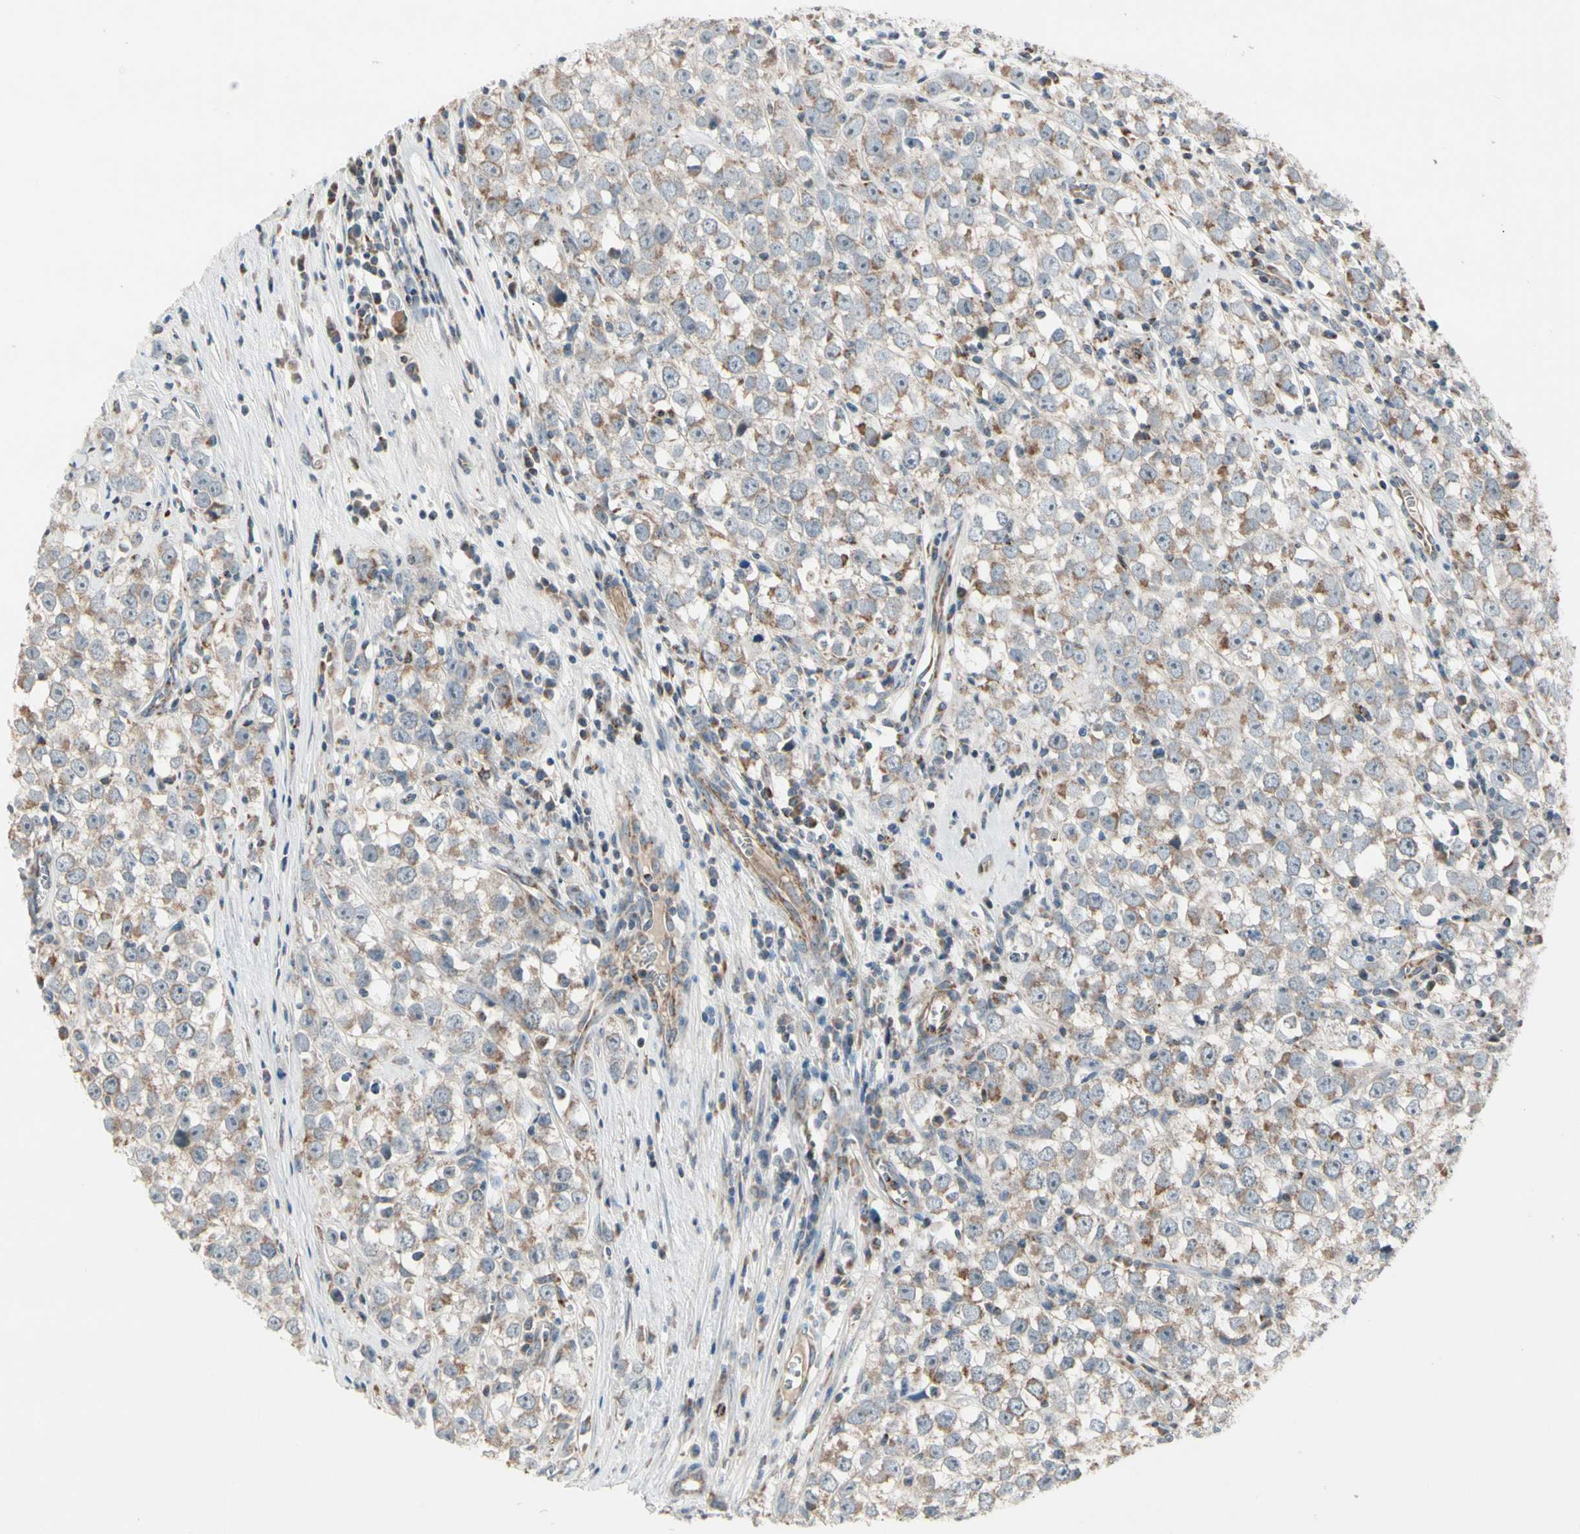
{"staining": {"intensity": "weak", "quantity": ">75%", "location": "cytoplasmic/membranous"}, "tissue": "testis cancer", "cell_type": "Tumor cells", "image_type": "cancer", "snomed": [{"axis": "morphology", "description": "Seminoma, NOS"}, {"axis": "morphology", "description": "Carcinoma, Embryonal, NOS"}, {"axis": "topography", "description": "Testis"}], "caption": "Immunohistochemistry (IHC) staining of testis cancer (seminoma), which reveals low levels of weak cytoplasmic/membranous staining in about >75% of tumor cells indicating weak cytoplasmic/membranous protein expression. The staining was performed using DAB (brown) for protein detection and nuclei were counterstained in hematoxylin (blue).", "gene": "CPT1A", "patient": {"sex": "male", "age": 52}}